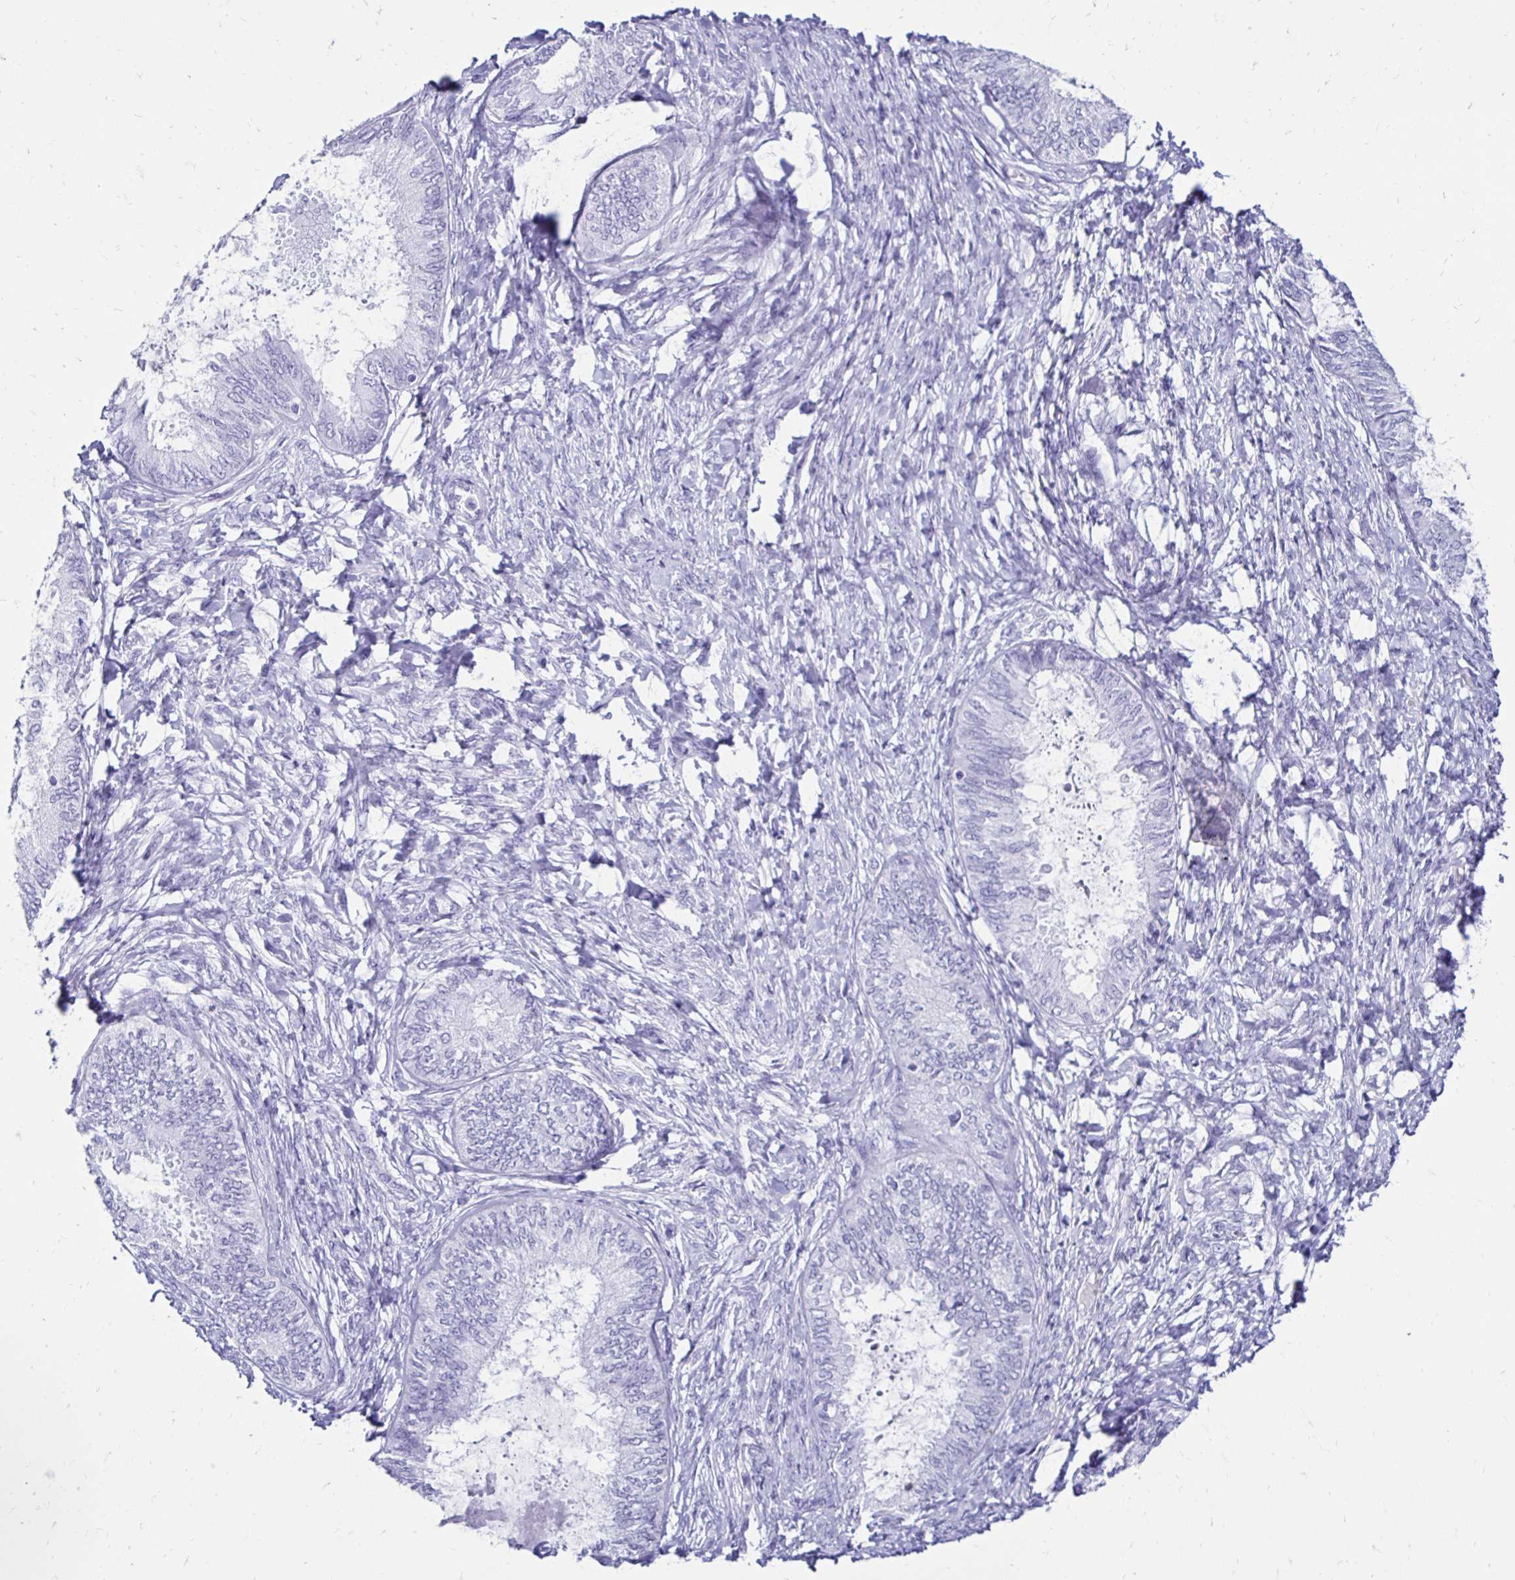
{"staining": {"intensity": "negative", "quantity": "none", "location": "none"}, "tissue": "ovarian cancer", "cell_type": "Tumor cells", "image_type": "cancer", "snomed": [{"axis": "morphology", "description": "Carcinoma, endometroid"}, {"axis": "topography", "description": "Ovary"}], "caption": "DAB immunohistochemical staining of human ovarian endometroid carcinoma demonstrates no significant staining in tumor cells.", "gene": "CST5", "patient": {"sex": "female", "age": 70}}